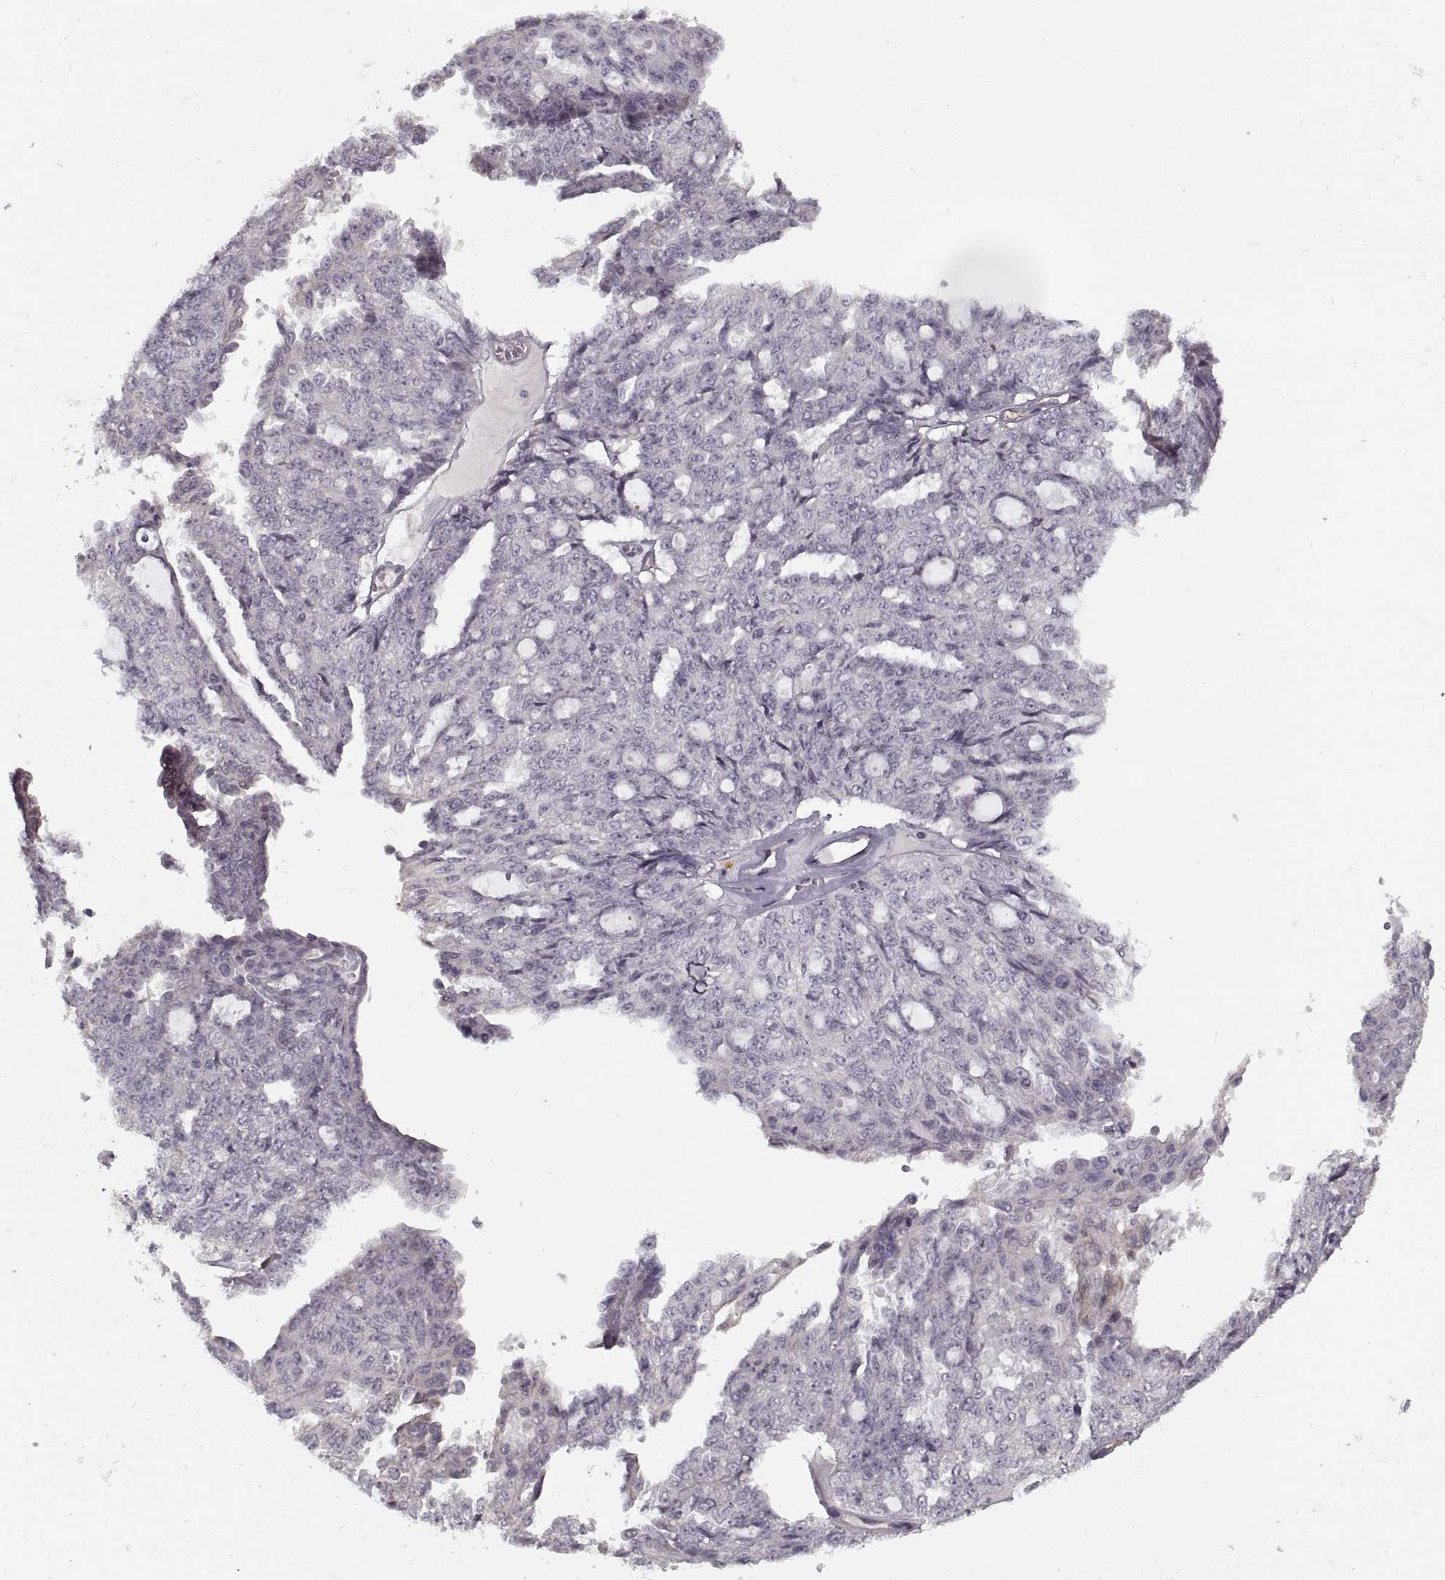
{"staining": {"intensity": "negative", "quantity": "none", "location": "none"}, "tissue": "ovarian cancer", "cell_type": "Tumor cells", "image_type": "cancer", "snomed": [{"axis": "morphology", "description": "Cystadenocarcinoma, serous, NOS"}, {"axis": "topography", "description": "Ovary"}], "caption": "Ovarian serous cystadenocarcinoma stained for a protein using IHC exhibits no expression tumor cells.", "gene": "LAMB2", "patient": {"sex": "female", "age": 71}}